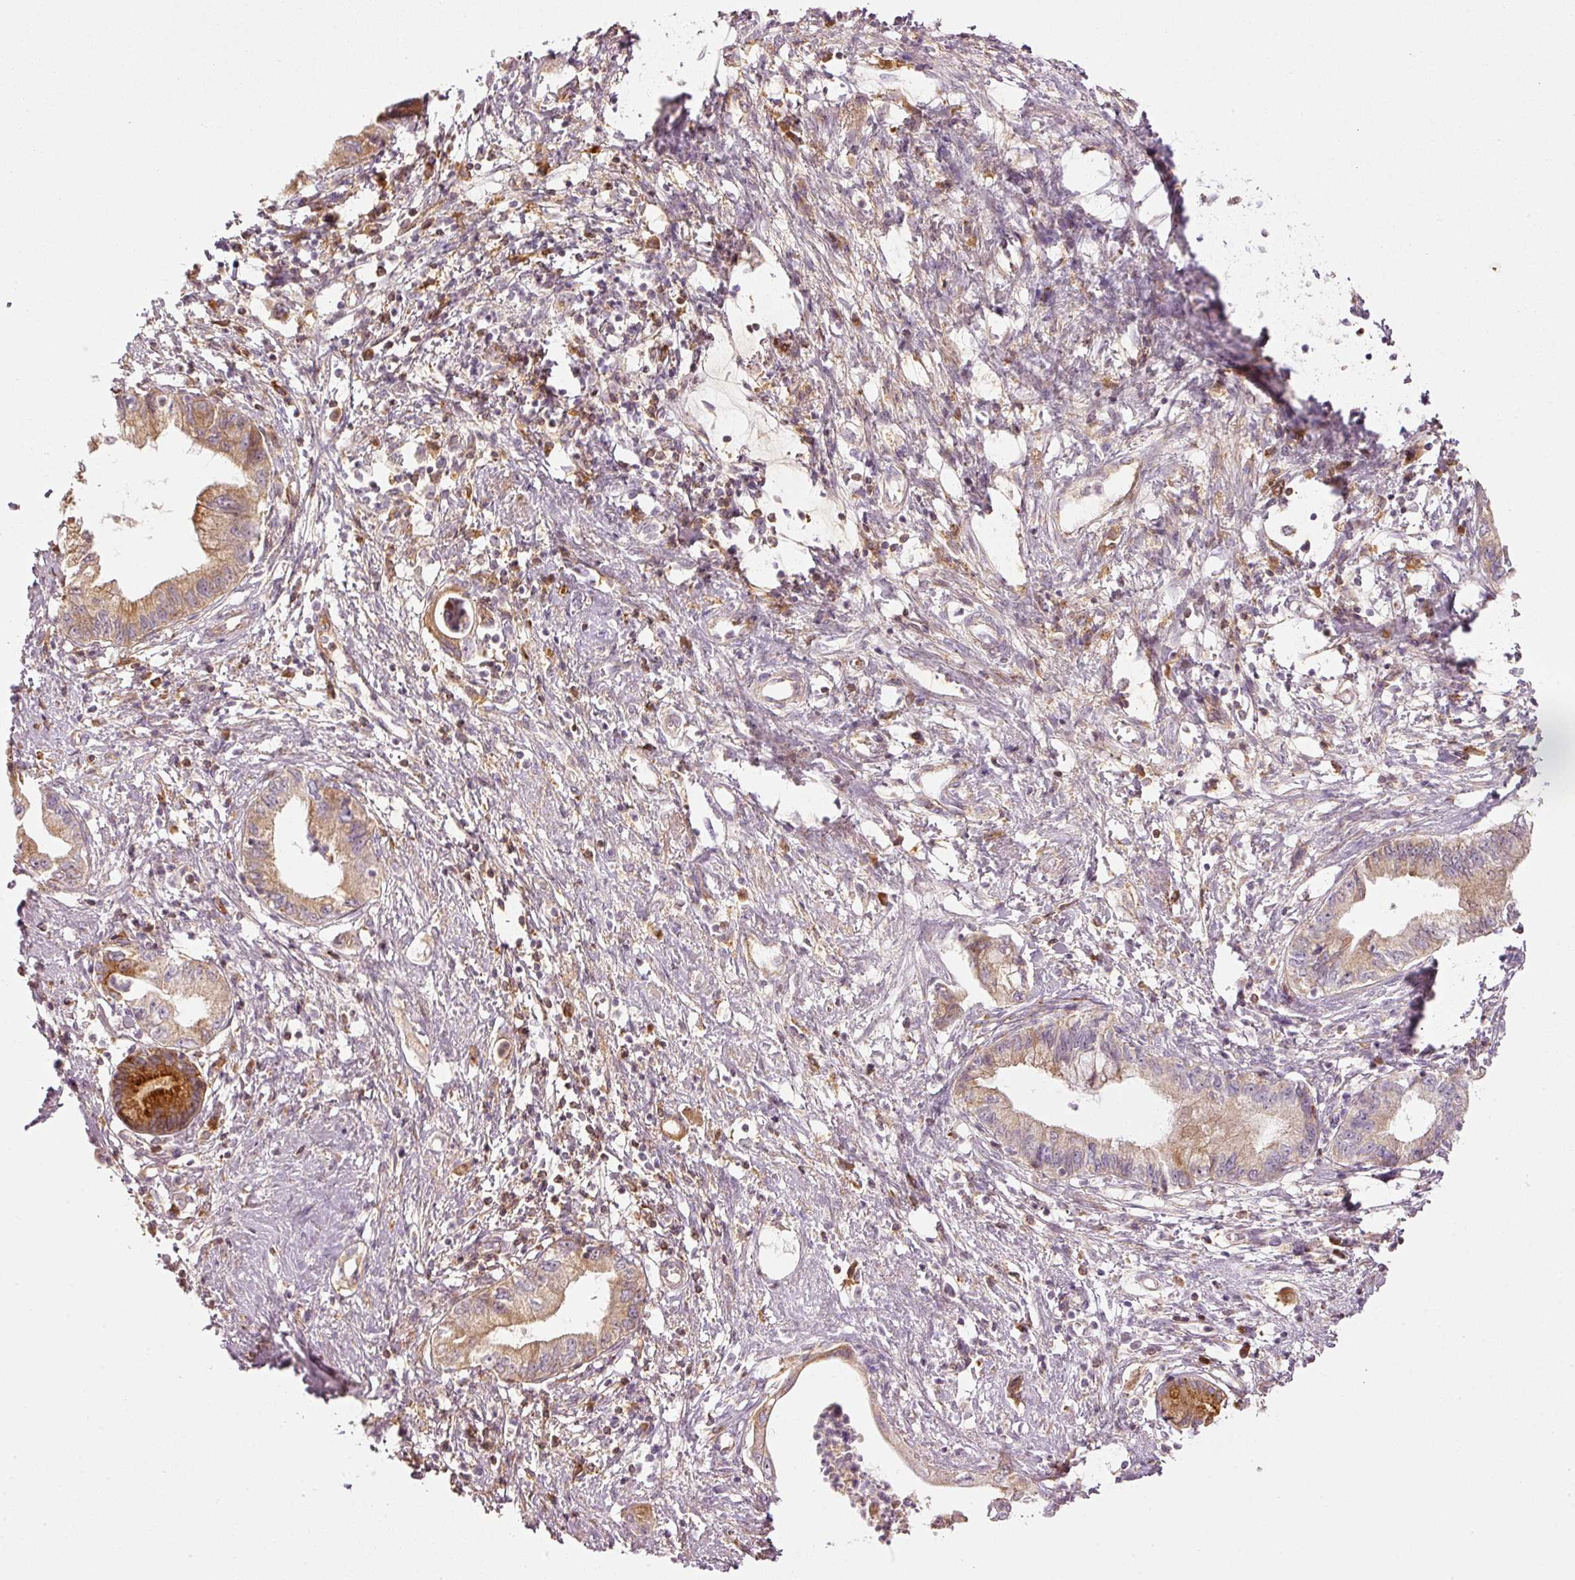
{"staining": {"intensity": "moderate", "quantity": "25%-75%", "location": "cytoplasmic/membranous"}, "tissue": "pancreatic cancer", "cell_type": "Tumor cells", "image_type": "cancer", "snomed": [{"axis": "morphology", "description": "Adenocarcinoma, NOS"}, {"axis": "topography", "description": "Pancreas"}], "caption": "Approximately 25%-75% of tumor cells in human pancreatic cancer (adenocarcinoma) exhibit moderate cytoplasmic/membranous protein staining as visualized by brown immunohistochemical staining.", "gene": "SERPING1", "patient": {"sex": "female", "age": 73}}